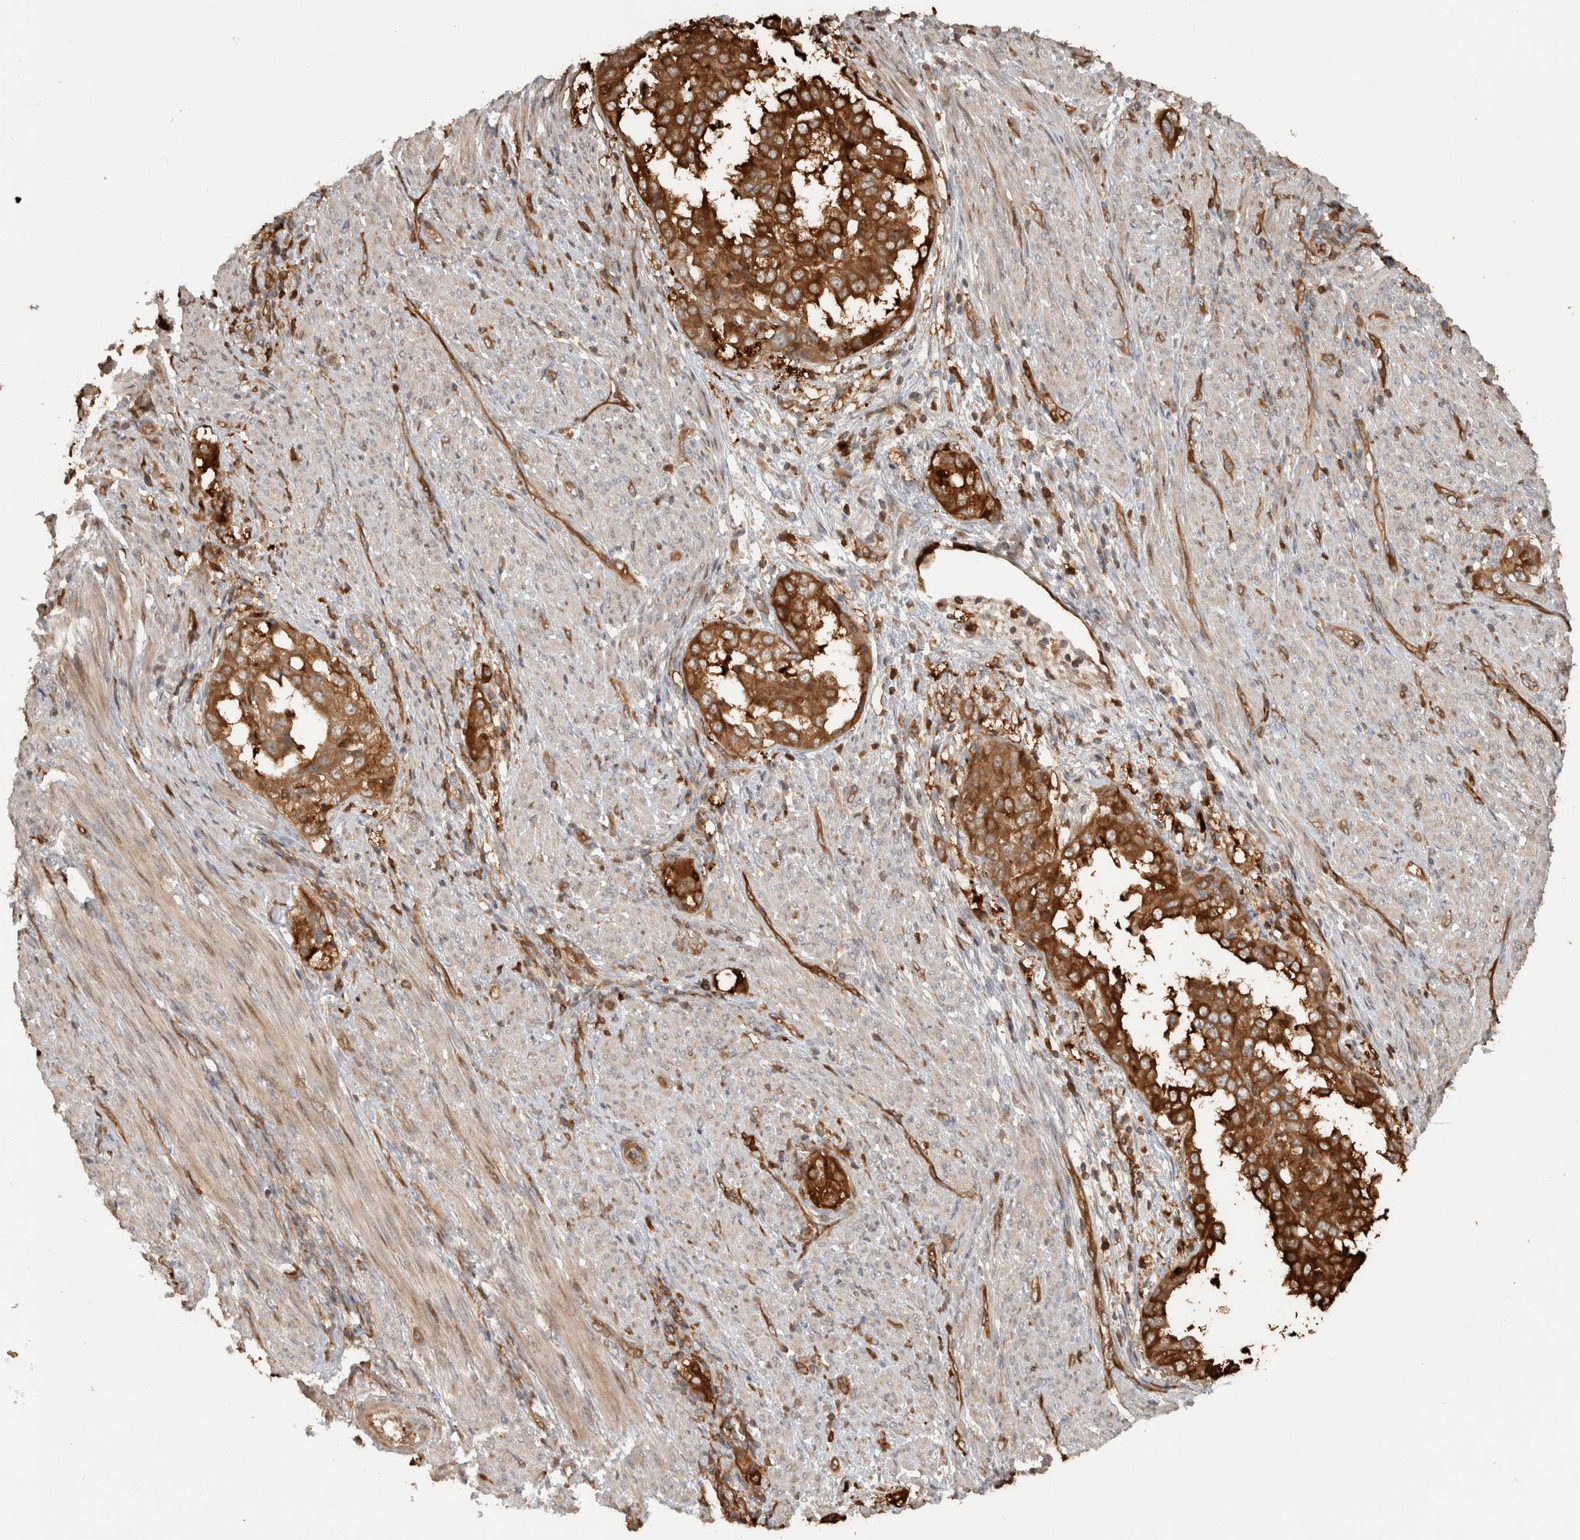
{"staining": {"intensity": "strong", "quantity": ">75%", "location": "cytoplasmic/membranous"}, "tissue": "endometrial cancer", "cell_type": "Tumor cells", "image_type": "cancer", "snomed": [{"axis": "morphology", "description": "Adenocarcinoma, NOS"}, {"axis": "topography", "description": "Endometrium"}], "caption": "Immunohistochemical staining of endometrial cancer (adenocarcinoma) demonstrates high levels of strong cytoplasmic/membranous positivity in approximately >75% of tumor cells.", "gene": "CNTROB", "patient": {"sex": "female", "age": 85}}